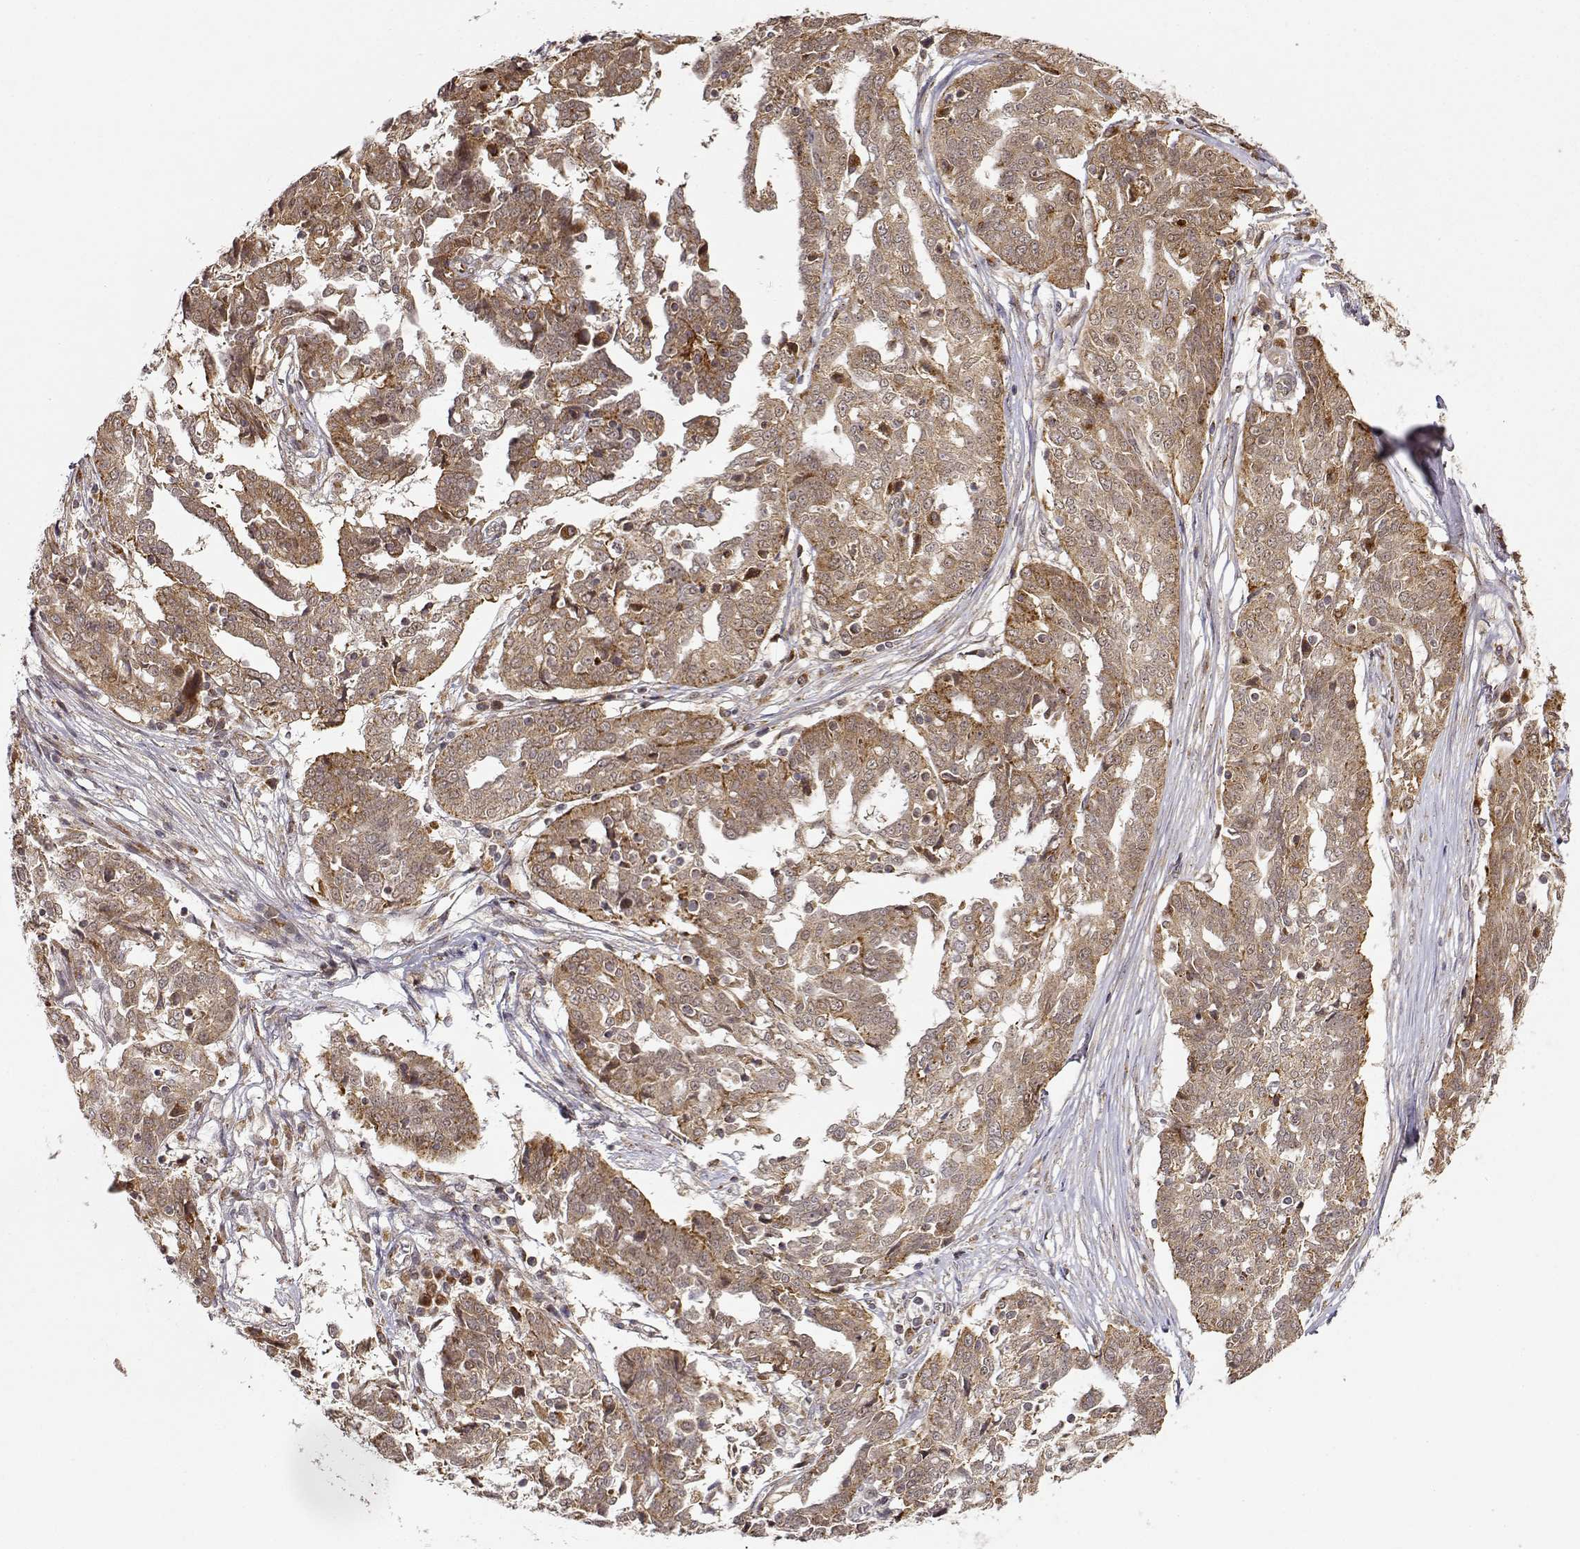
{"staining": {"intensity": "weak", "quantity": ">75%", "location": "cytoplasmic/membranous"}, "tissue": "ovarian cancer", "cell_type": "Tumor cells", "image_type": "cancer", "snomed": [{"axis": "morphology", "description": "Cystadenocarcinoma, serous, NOS"}, {"axis": "topography", "description": "Ovary"}], "caption": "The micrograph exhibits staining of serous cystadenocarcinoma (ovarian), revealing weak cytoplasmic/membranous protein expression (brown color) within tumor cells.", "gene": "RNF13", "patient": {"sex": "female", "age": 67}}